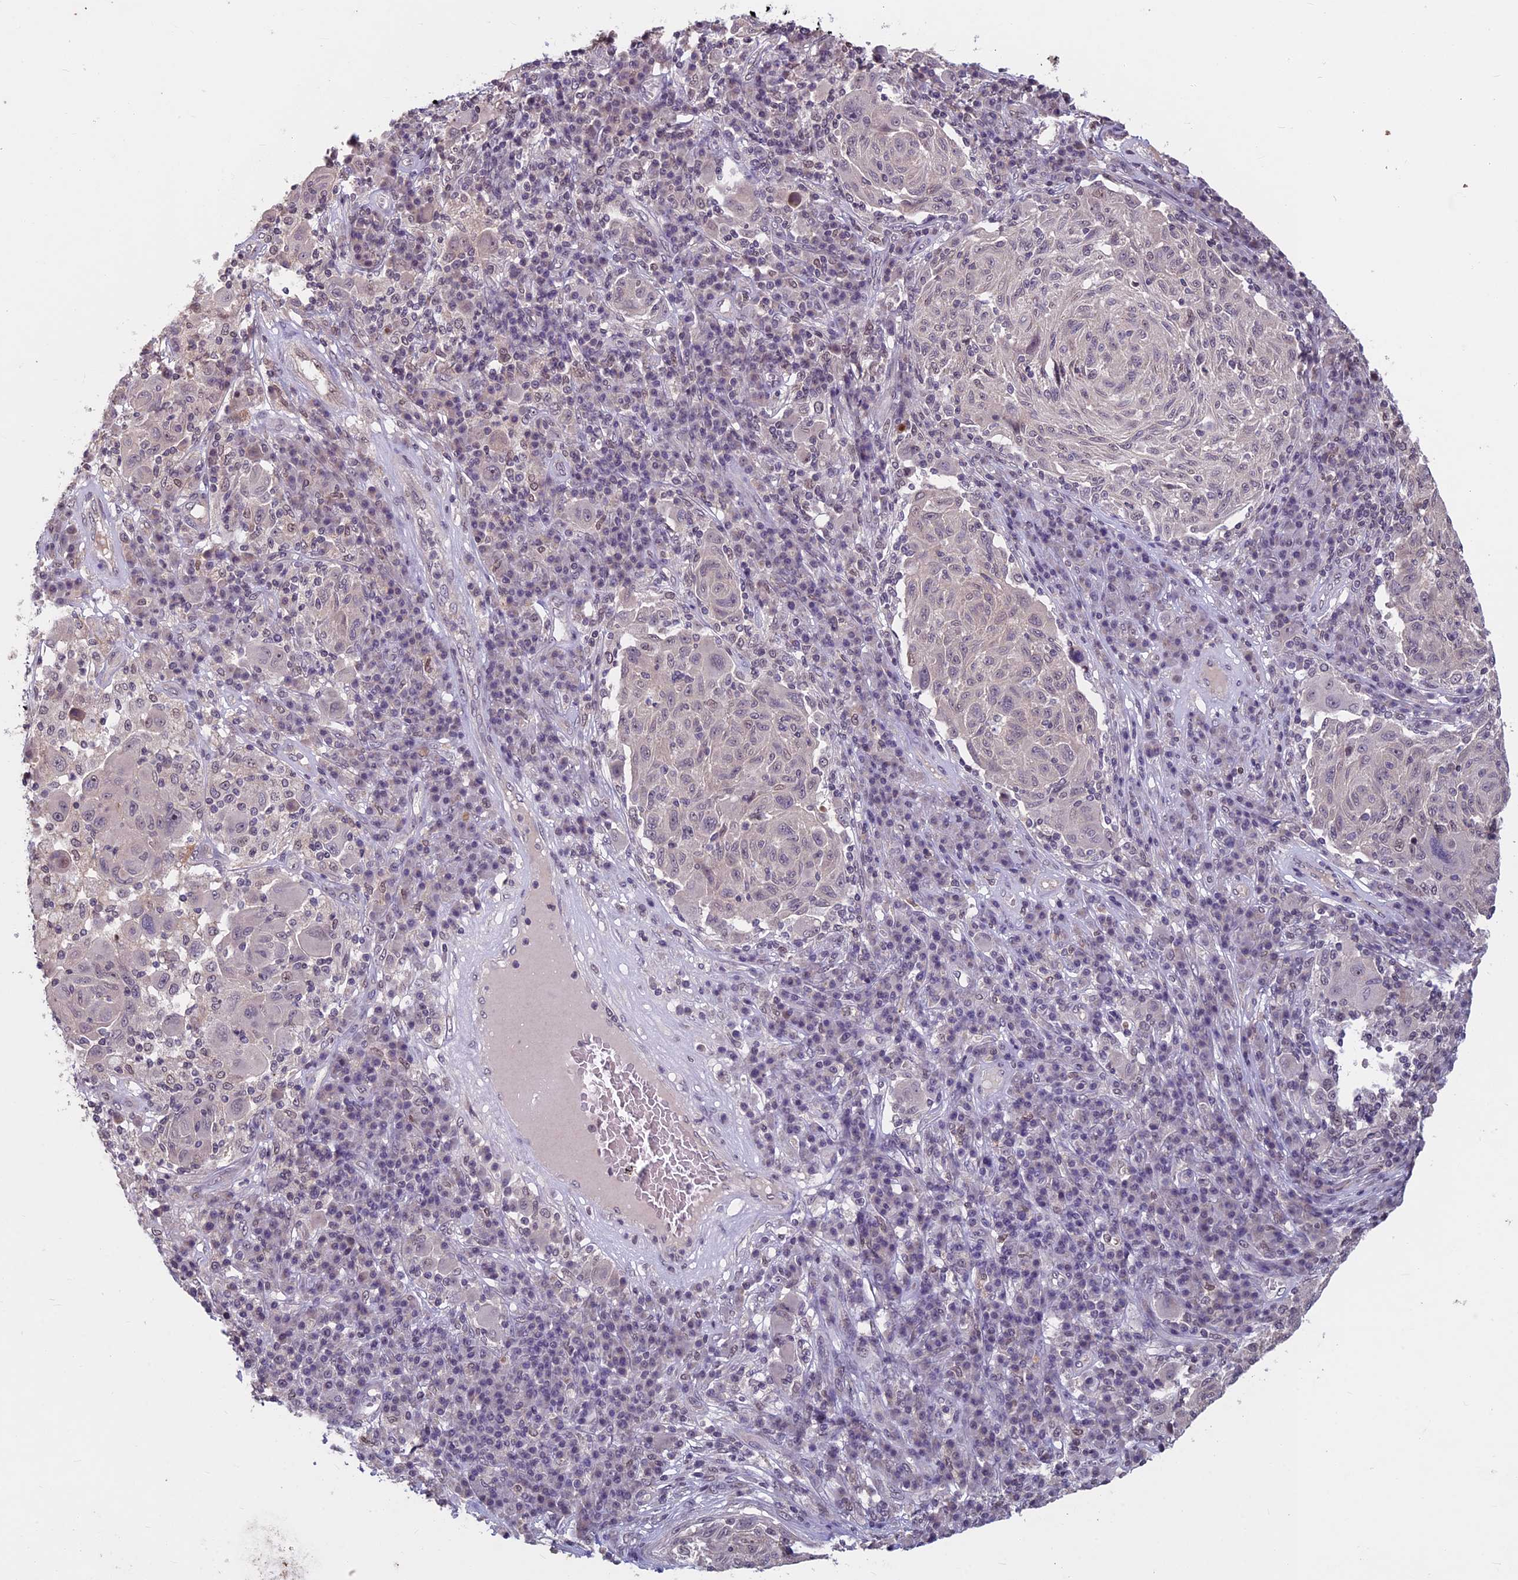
{"staining": {"intensity": "negative", "quantity": "none", "location": "none"}, "tissue": "melanoma", "cell_type": "Tumor cells", "image_type": "cancer", "snomed": [{"axis": "morphology", "description": "Malignant melanoma, NOS"}, {"axis": "topography", "description": "Skin"}], "caption": "Protein analysis of malignant melanoma shows no significant staining in tumor cells.", "gene": "SPIRE1", "patient": {"sex": "male", "age": 53}}